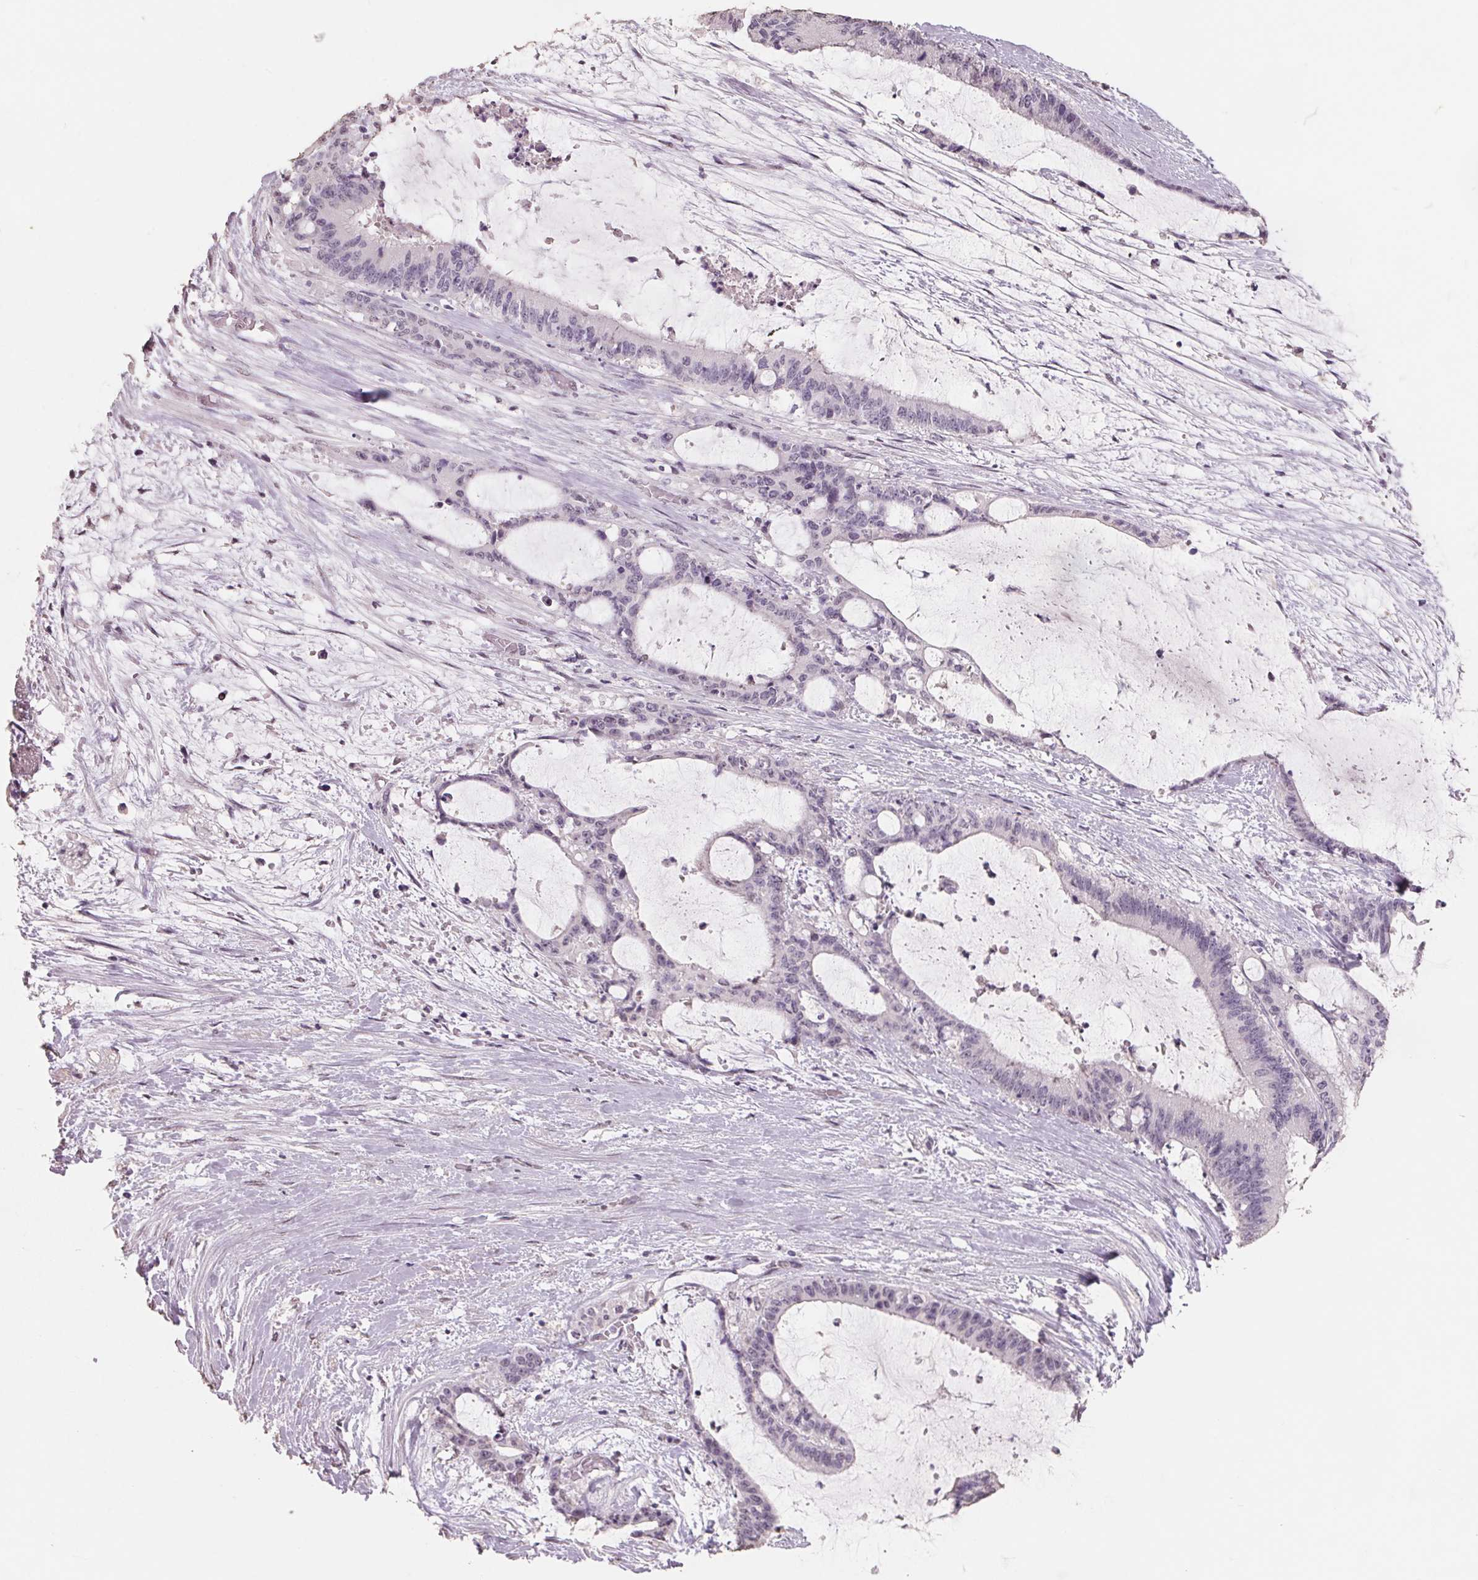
{"staining": {"intensity": "negative", "quantity": "none", "location": "none"}, "tissue": "liver cancer", "cell_type": "Tumor cells", "image_type": "cancer", "snomed": [{"axis": "morphology", "description": "Normal tissue, NOS"}, {"axis": "morphology", "description": "Cholangiocarcinoma"}, {"axis": "topography", "description": "Liver"}, {"axis": "topography", "description": "Peripheral nerve tissue"}], "caption": "Immunohistochemical staining of human liver cholangiocarcinoma shows no significant expression in tumor cells. (IHC, brightfield microscopy, high magnification).", "gene": "FTCD", "patient": {"sex": "female", "age": 73}}